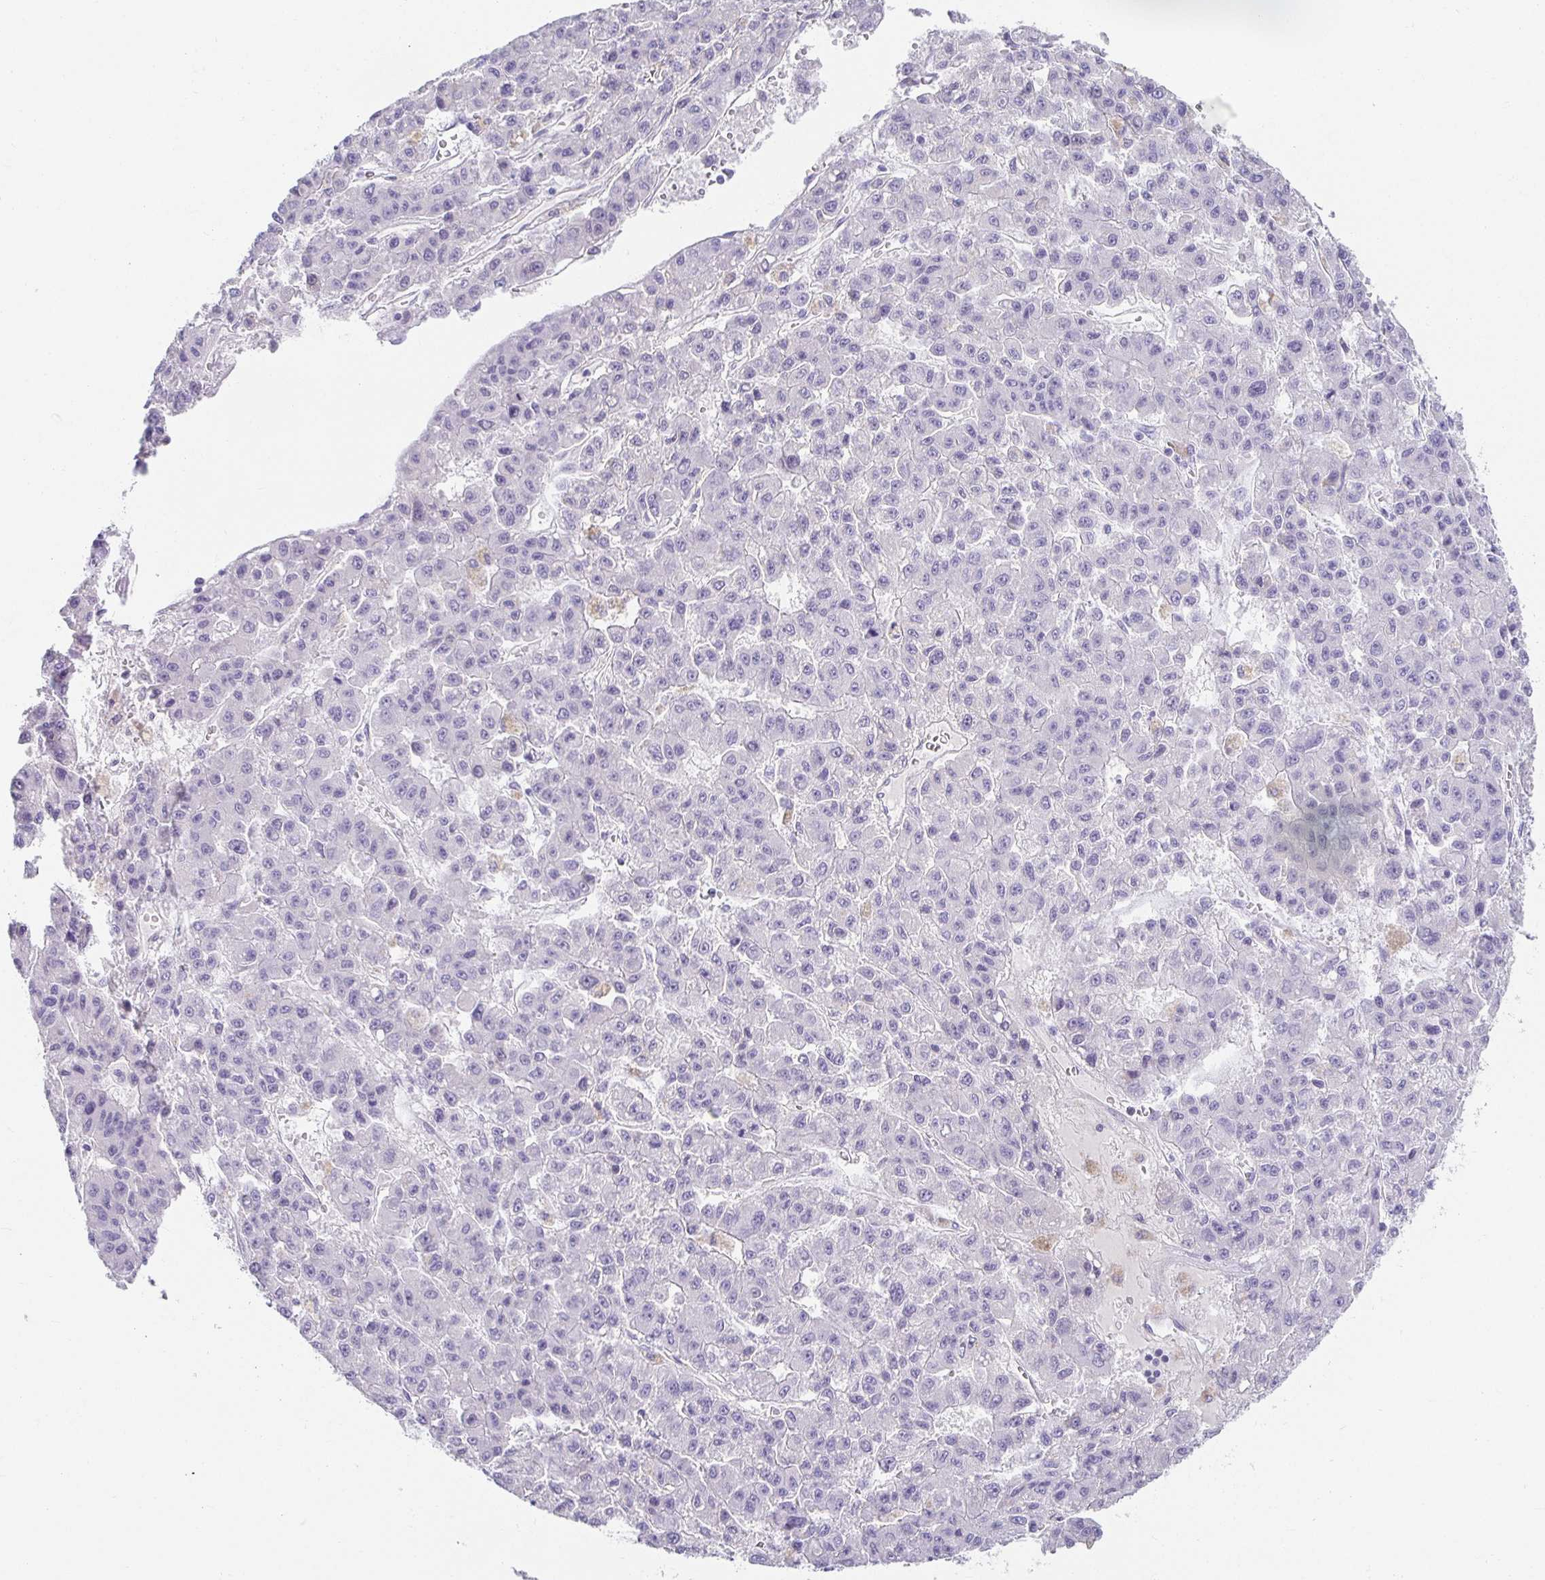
{"staining": {"intensity": "negative", "quantity": "none", "location": "none"}, "tissue": "liver cancer", "cell_type": "Tumor cells", "image_type": "cancer", "snomed": [{"axis": "morphology", "description": "Carcinoma, Hepatocellular, NOS"}, {"axis": "topography", "description": "Liver"}], "caption": "Hepatocellular carcinoma (liver) stained for a protein using immunohistochemistry (IHC) demonstrates no expression tumor cells.", "gene": "CHAT", "patient": {"sex": "male", "age": 70}}